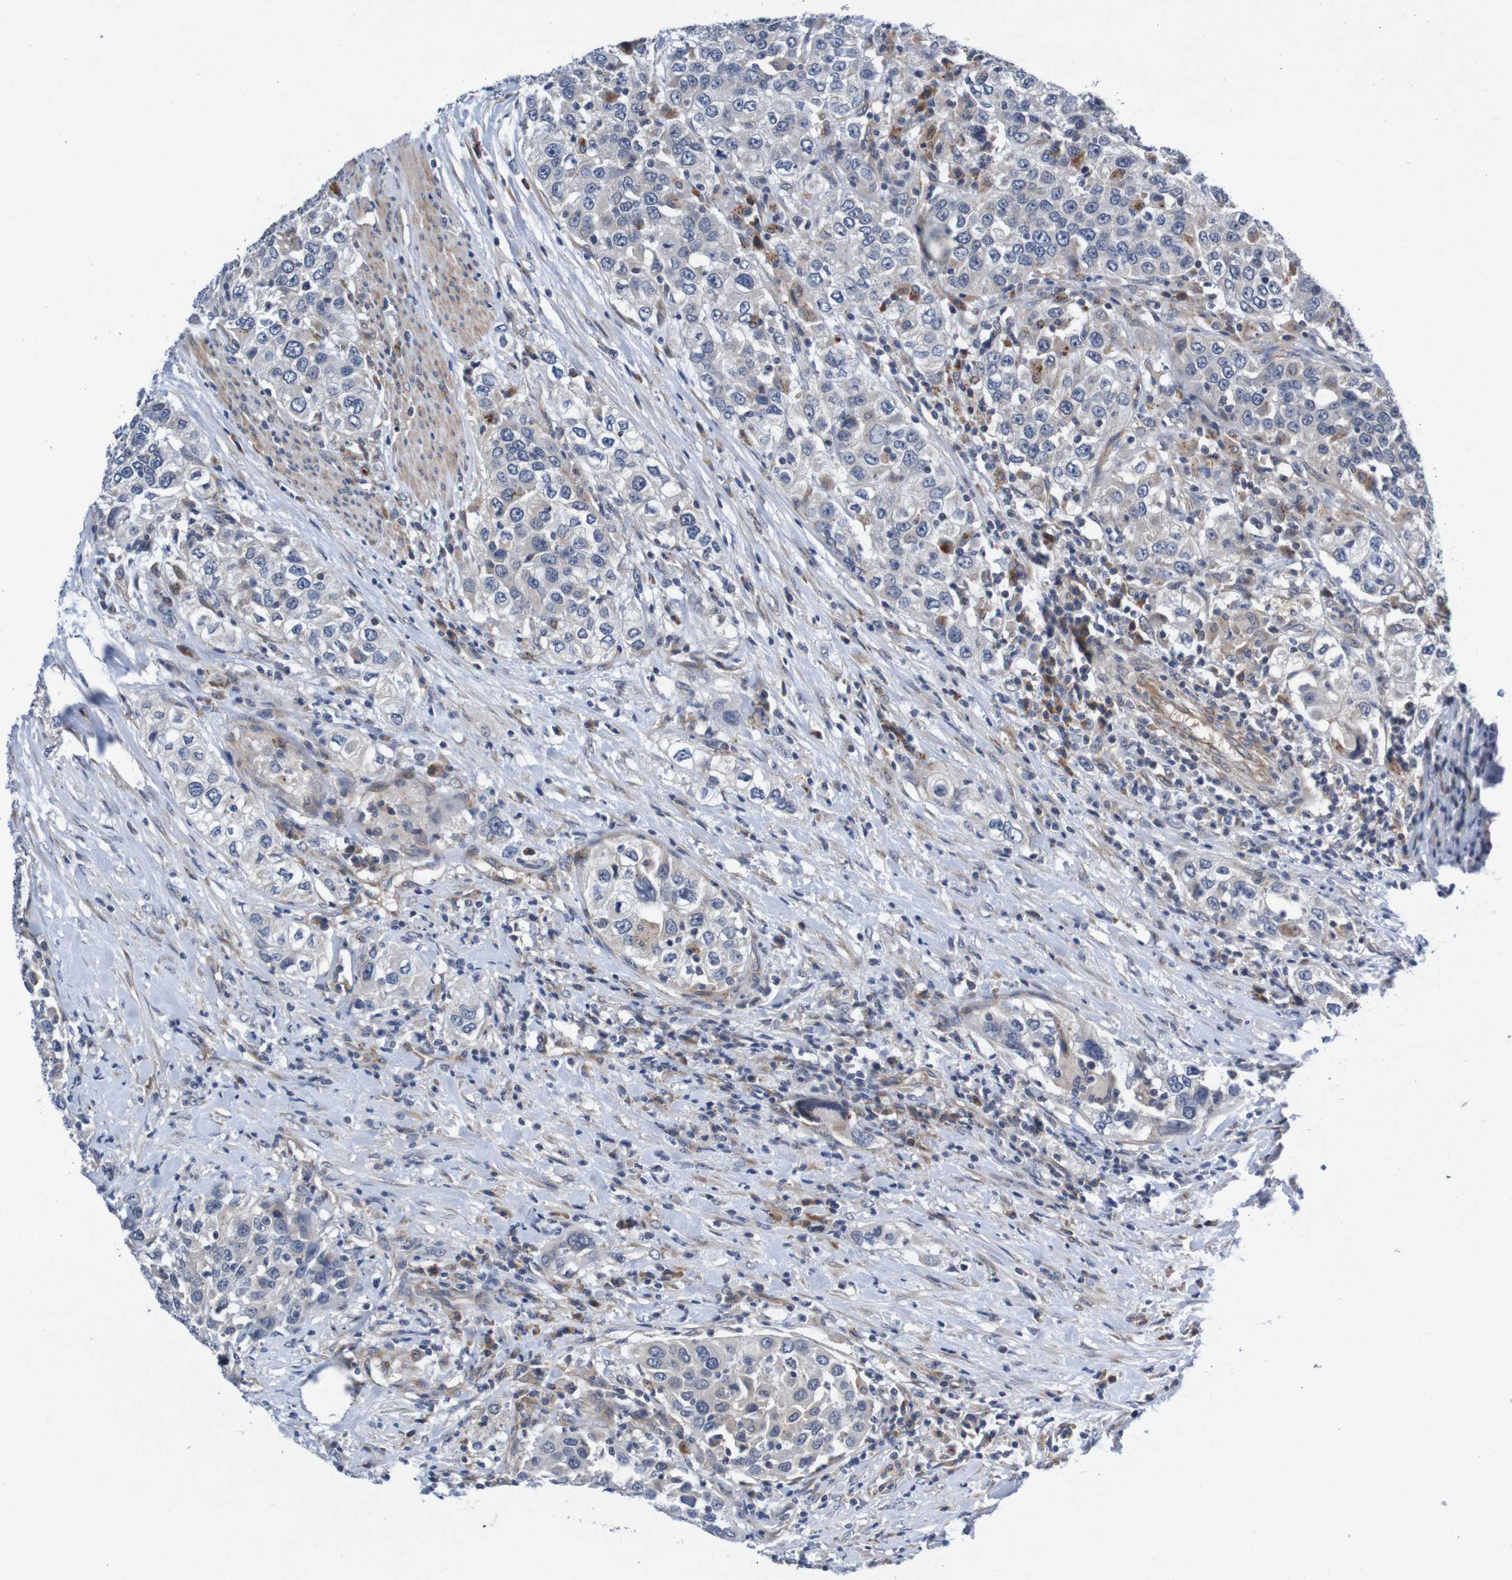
{"staining": {"intensity": "negative", "quantity": "none", "location": "none"}, "tissue": "urothelial cancer", "cell_type": "Tumor cells", "image_type": "cancer", "snomed": [{"axis": "morphology", "description": "Urothelial carcinoma, High grade"}, {"axis": "topography", "description": "Urinary bladder"}], "caption": "IHC image of urothelial cancer stained for a protein (brown), which reveals no expression in tumor cells.", "gene": "CPED1", "patient": {"sex": "female", "age": 80}}